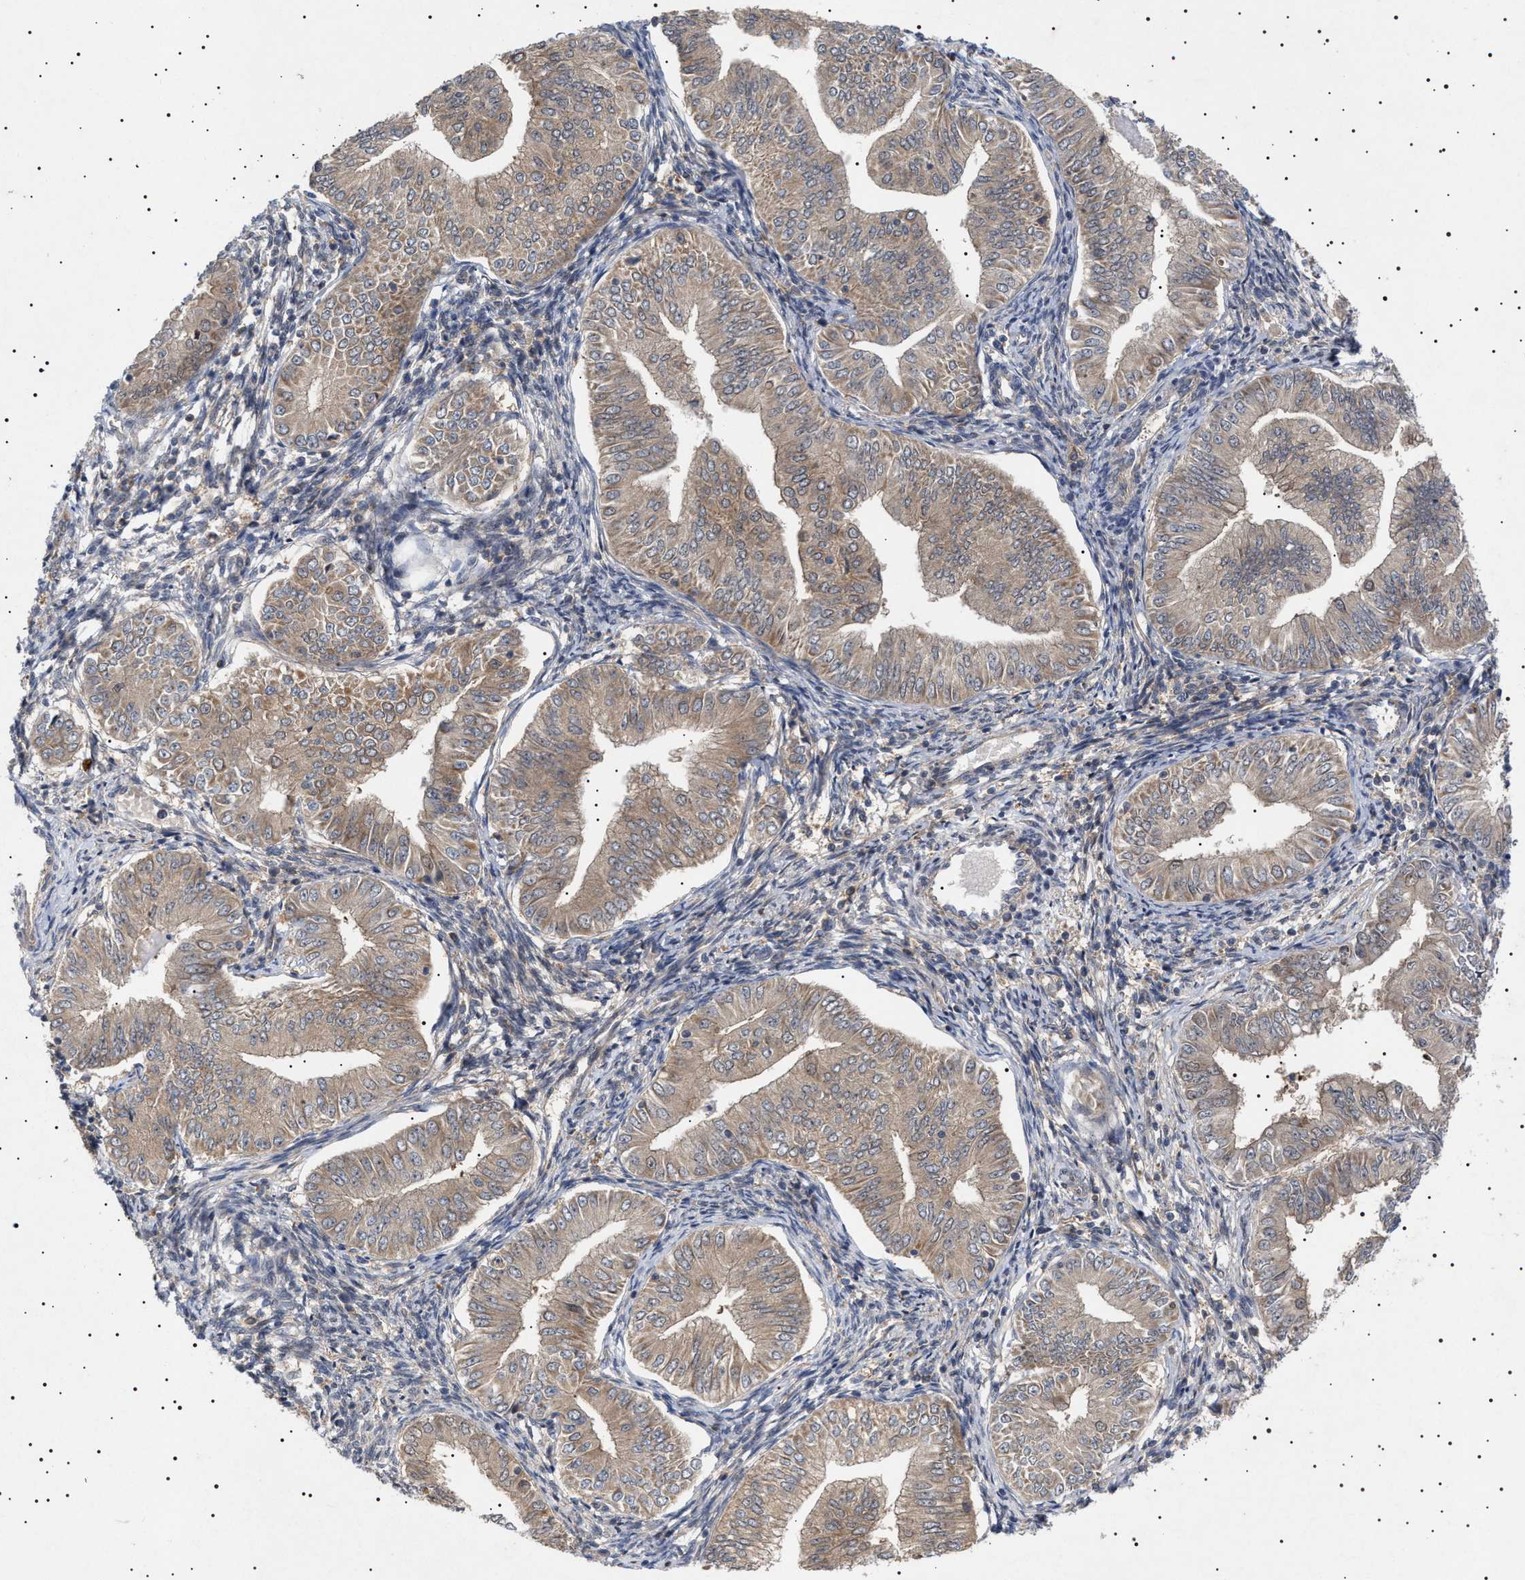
{"staining": {"intensity": "moderate", "quantity": ">75%", "location": "cytoplasmic/membranous"}, "tissue": "endometrial cancer", "cell_type": "Tumor cells", "image_type": "cancer", "snomed": [{"axis": "morphology", "description": "Normal tissue, NOS"}, {"axis": "morphology", "description": "Adenocarcinoma, NOS"}, {"axis": "topography", "description": "Endometrium"}], "caption": "A high-resolution photomicrograph shows IHC staining of endometrial cancer (adenocarcinoma), which reveals moderate cytoplasmic/membranous expression in approximately >75% of tumor cells. Ihc stains the protein in brown and the nuclei are stained blue.", "gene": "NPLOC4", "patient": {"sex": "female", "age": 53}}